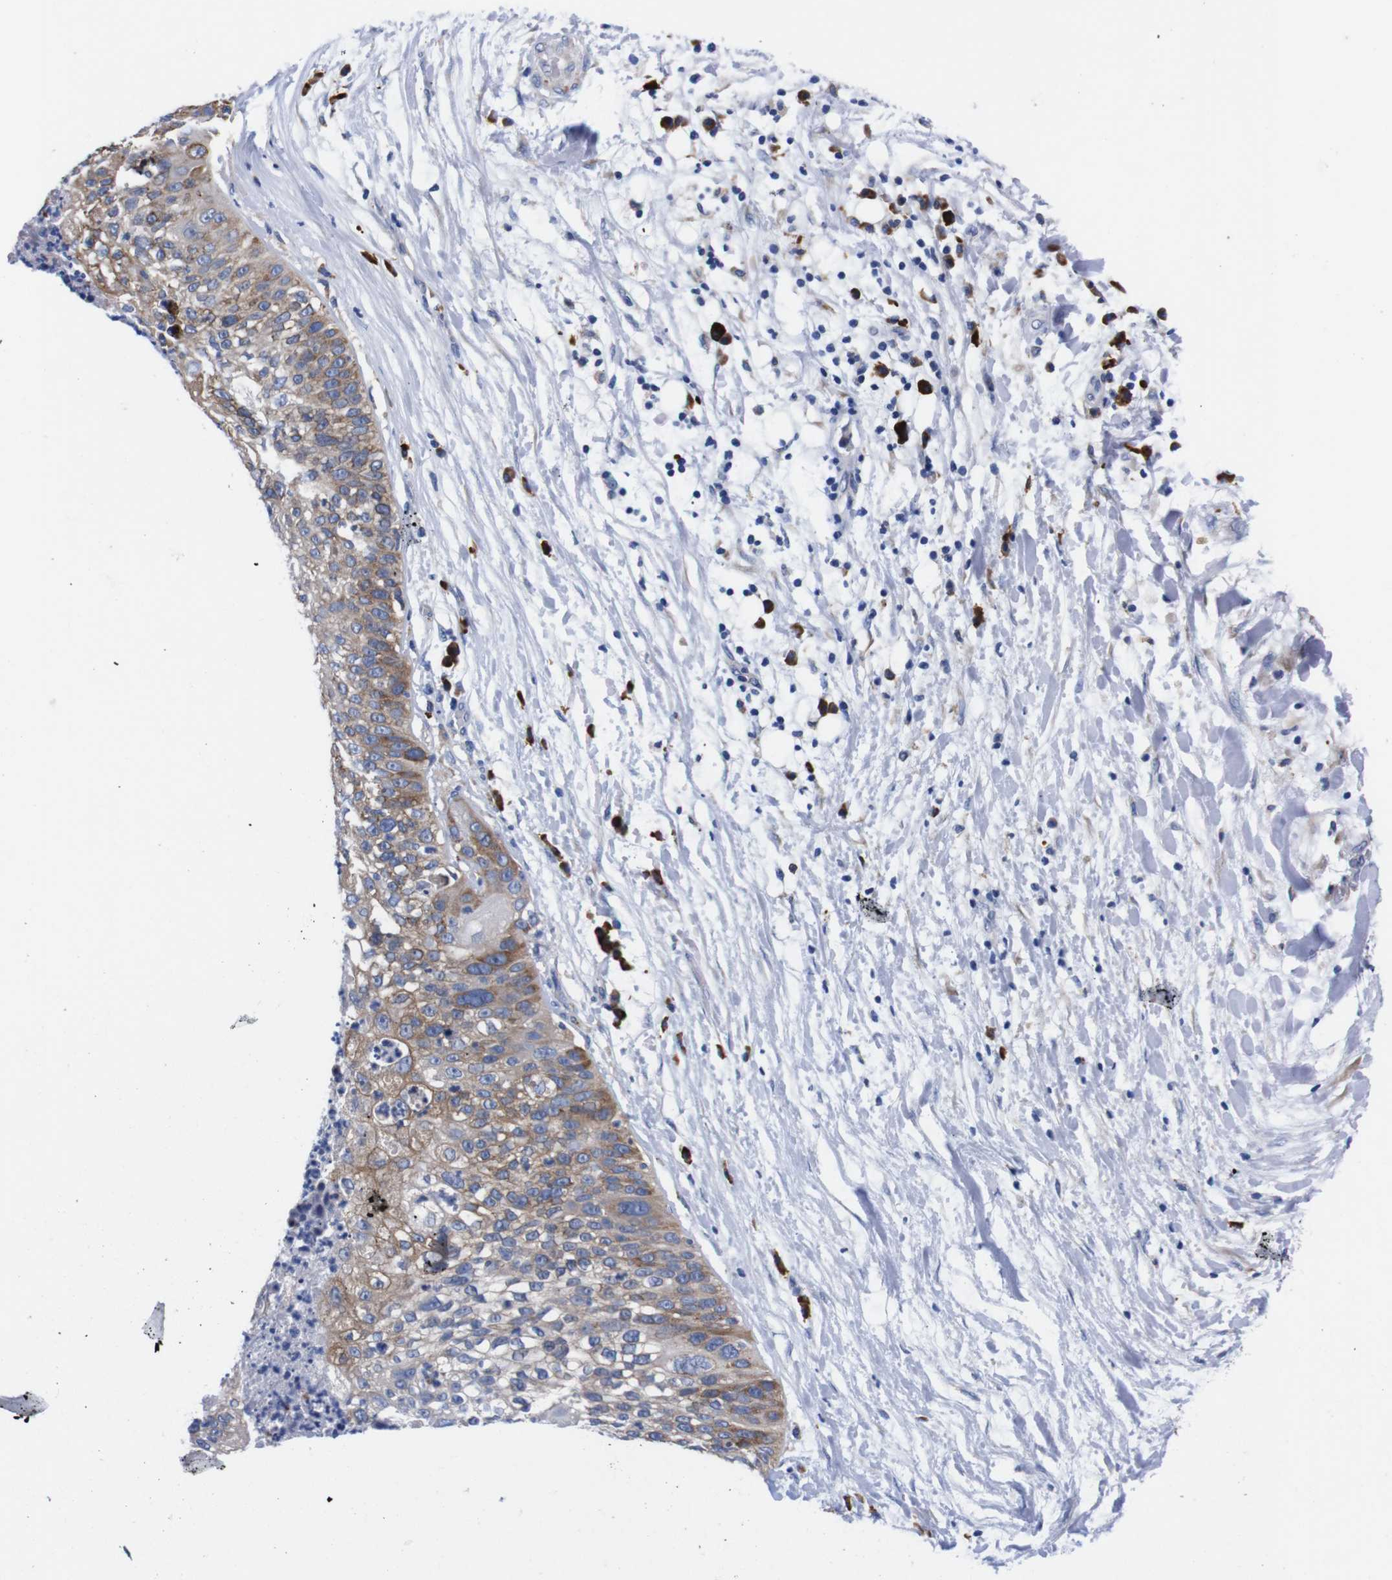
{"staining": {"intensity": "moderate", "quantity": "25%-75%", "location": "cytoplasmic/membranous"}, "tissue": "lung cancer", "cell_type": "Tumor cells", "image_type": "cancer", "snomed": [{"axis": "morphology", "description": "Inflammation, NOS"}, {"axis": "morphology", "description": "Squamous cell carcinoma, NOS"}, {"axis": "topography", "description": "Lymph node"}, {"axis": "topography", "description": "Soft tissue"}, {"axis": "topography", "description": "Lung"}], "caption": "Human lung cancer (squamous cell carcinoma) stained for a protein (brown) exhibits moderate cytoplasmic/membranous positive expression in approximately 25%-75% of tumor cells.", "gene": "NEBL", "patient": {"sex": "male", "age": 66}}